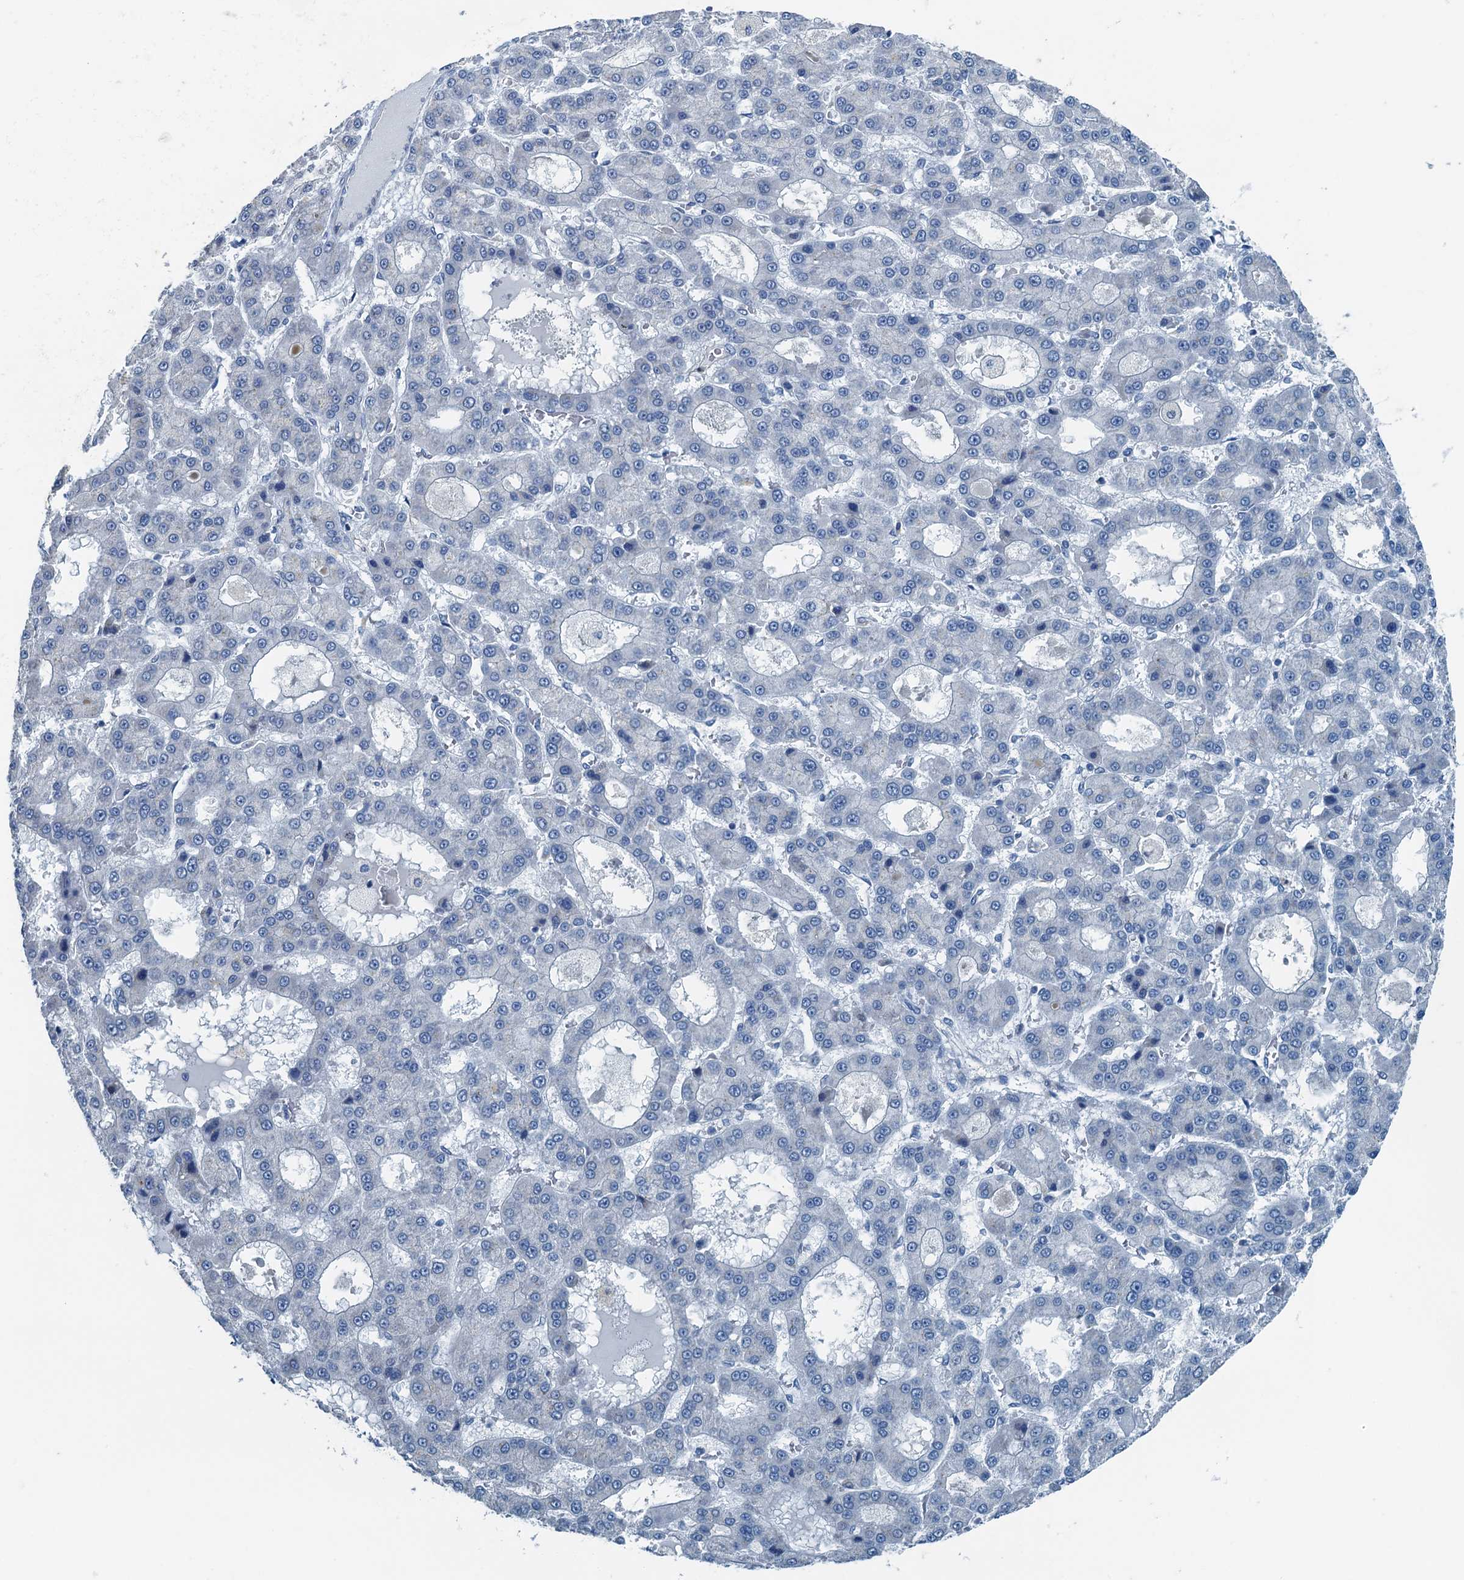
{"staining": {"intensity": "negative", "quantity": "none", "location": "none"}, "tissue": "liver cancer", "cell_type": "Tumor cells", "image_type": "cancer", "snomed": [{"axis": "morphology", "description": "Carcinoma, Hepatocellular, NOS"}, {"axis": "topography", "description": "Liver"}], "caption": "This is an IHC histopathology image of liver cancer (hepatocellular carcinoma). There is no positivity in tumor cells.", "gene": "GFOD2", "patient": {"sex": "male", "age": 70}}